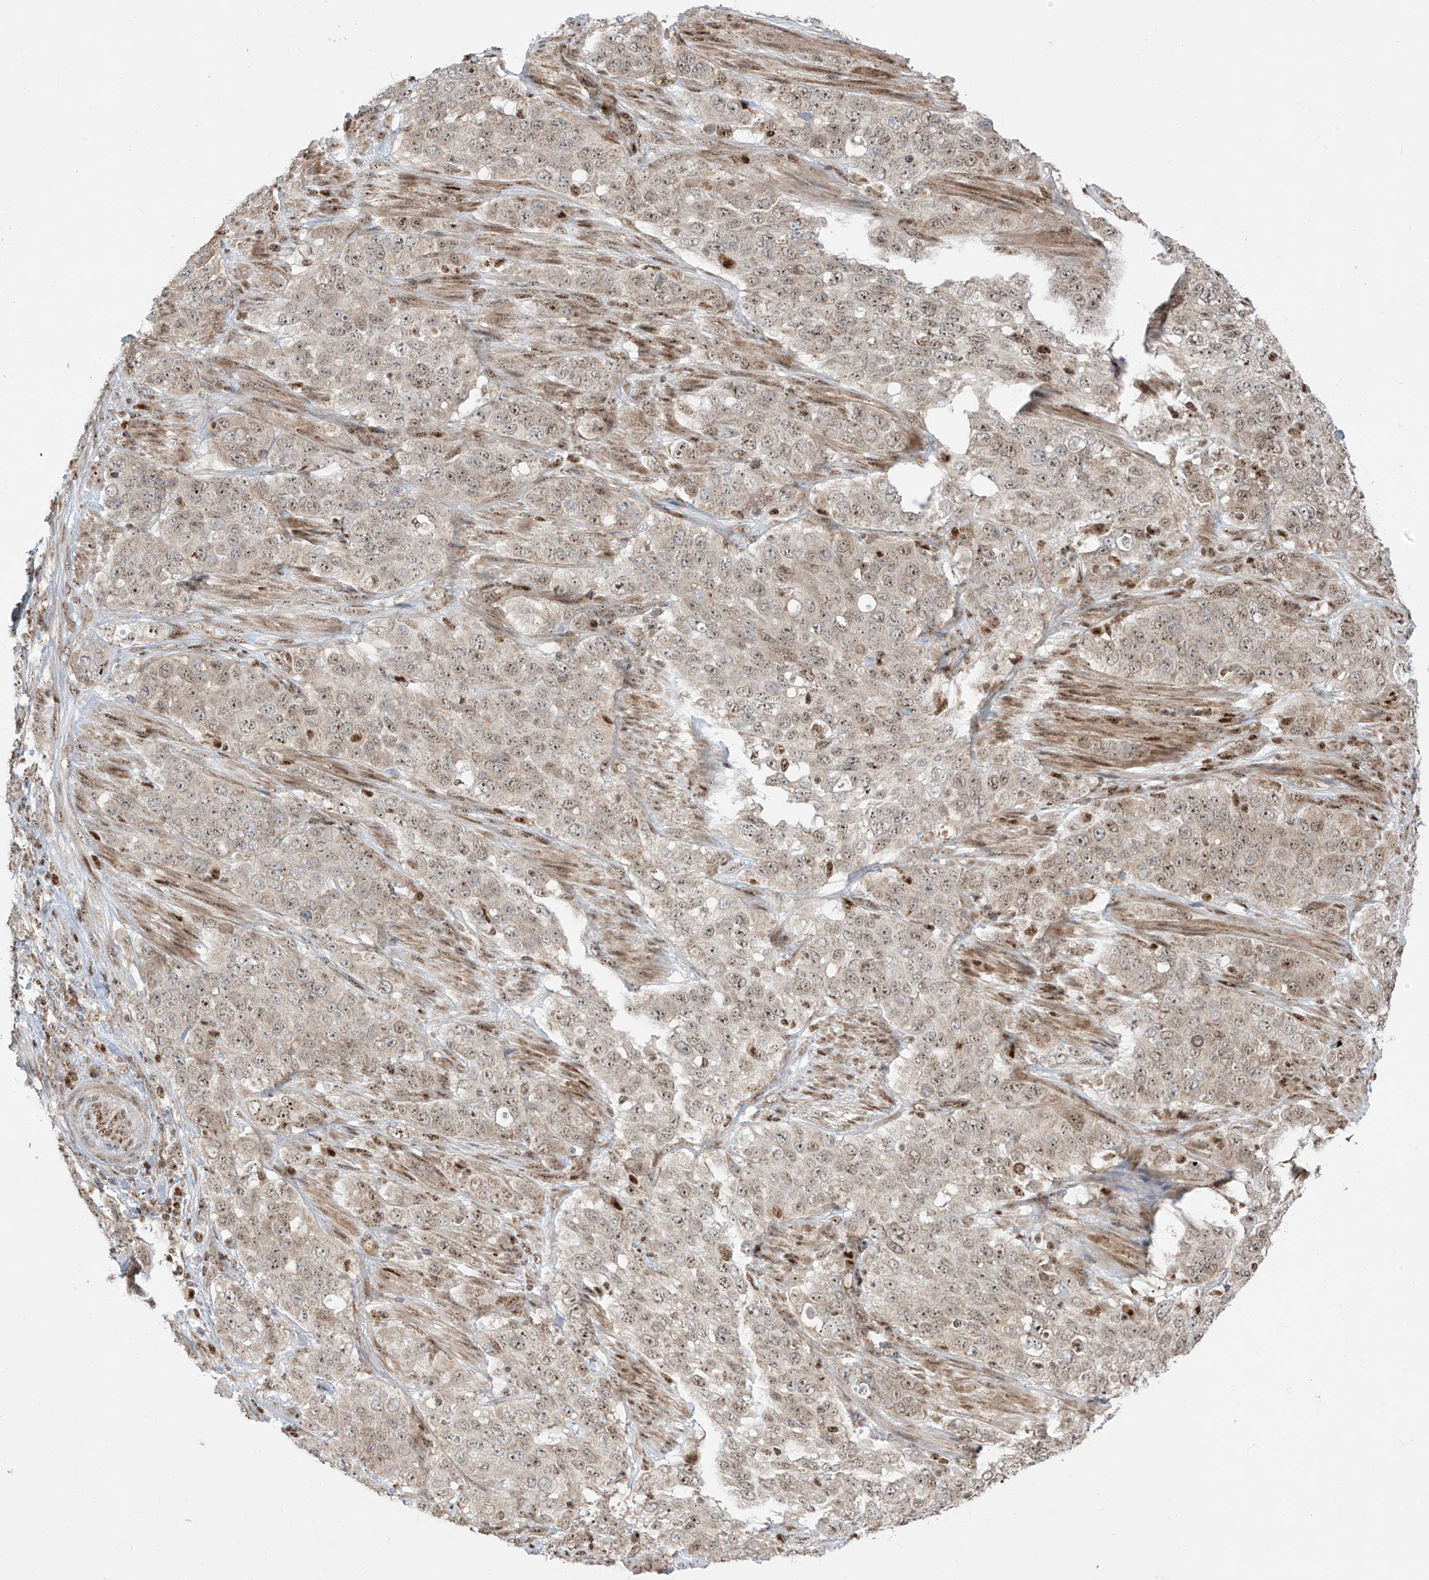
{"staining": {"intensity": "weak", "quantity": ">75%", "location": "cytoplasmic/membranous,nuclear"}, "tissue": "stomach cancer", "cell_type": "Tumor cells", "image_type": "cancer", "snomed": [{"axis": "morphology", "description": "Adenocarcinoma, NOS"}, {"axis": "topography", "description": "Stomach"}], "caption": "High-power microscopy captured an immunohistochemistry (IHC) image of stomach cancer, revealing weak cytoplasmic/membranous and nuclear positivity in about >75% of tumor cells. The staining is performed using DAB brown chromogen to label protein expression. The nuclei are counter-stained blue using hematoxylin.", "gene": "ZBTB8A", "patient": {"sex": "male", "age": 48}}